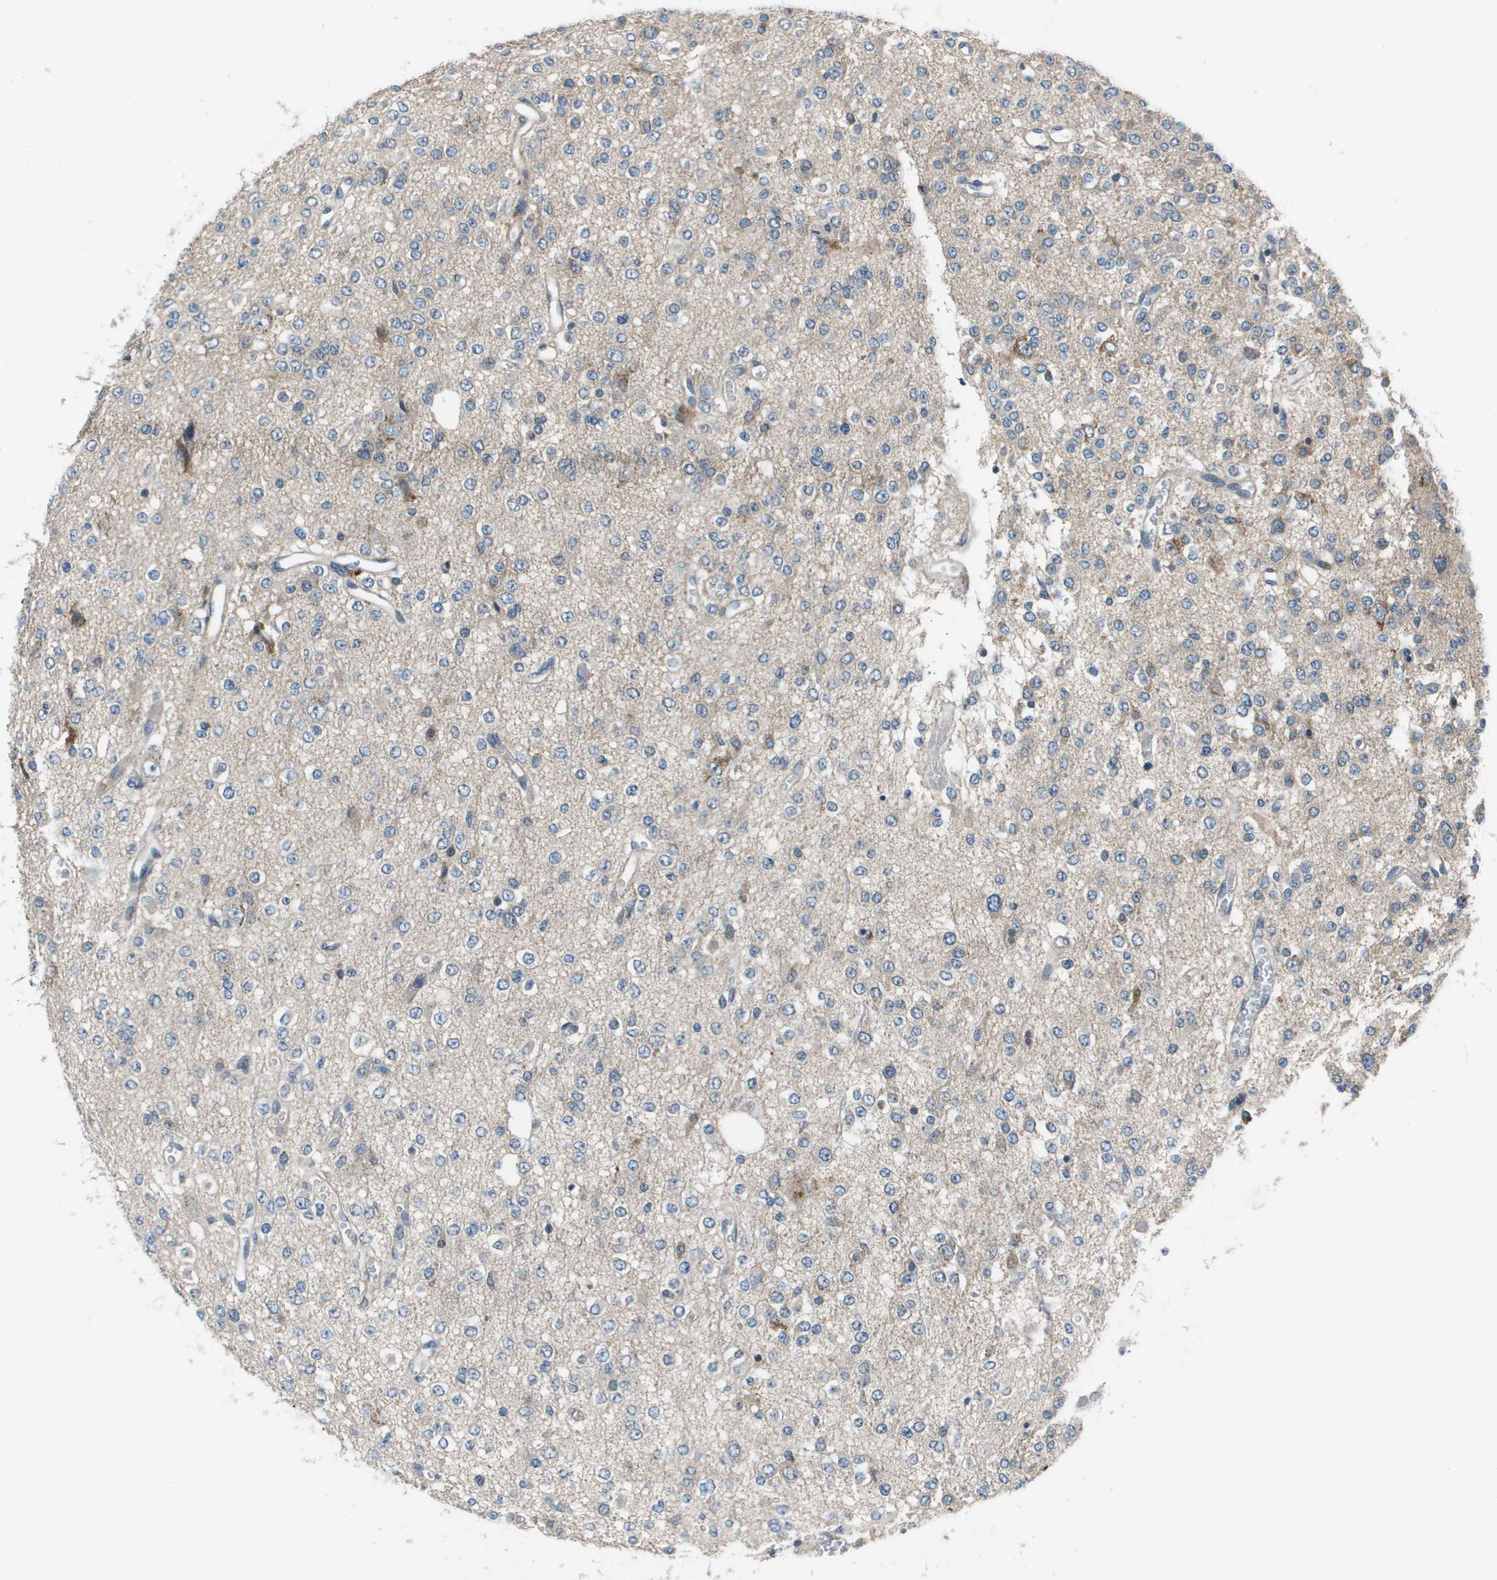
{"staining": {"intensity": "weak", "quantity": "<25%", "location": "cytoplasmic/membranous"}, "tissue": "glioma", "cell_type": "Tumor cells", "image_type": "cancer", "snomed": [{"axis": "morphology", "description": "Glioma, malignant, Low grade"}, {"axis": "topography", "description": "Brain"}], "caption": "DAB immunohistochemical staining of human glioma displays no significant staining in tumor cells. (Brightfield microscopy of DAB (3,3'-diaminobenzidine) immunohistochemistry (IHC) at high magnification).", "gene": "PCOLCE", "patient": {"sex": "male", "age": 38}}